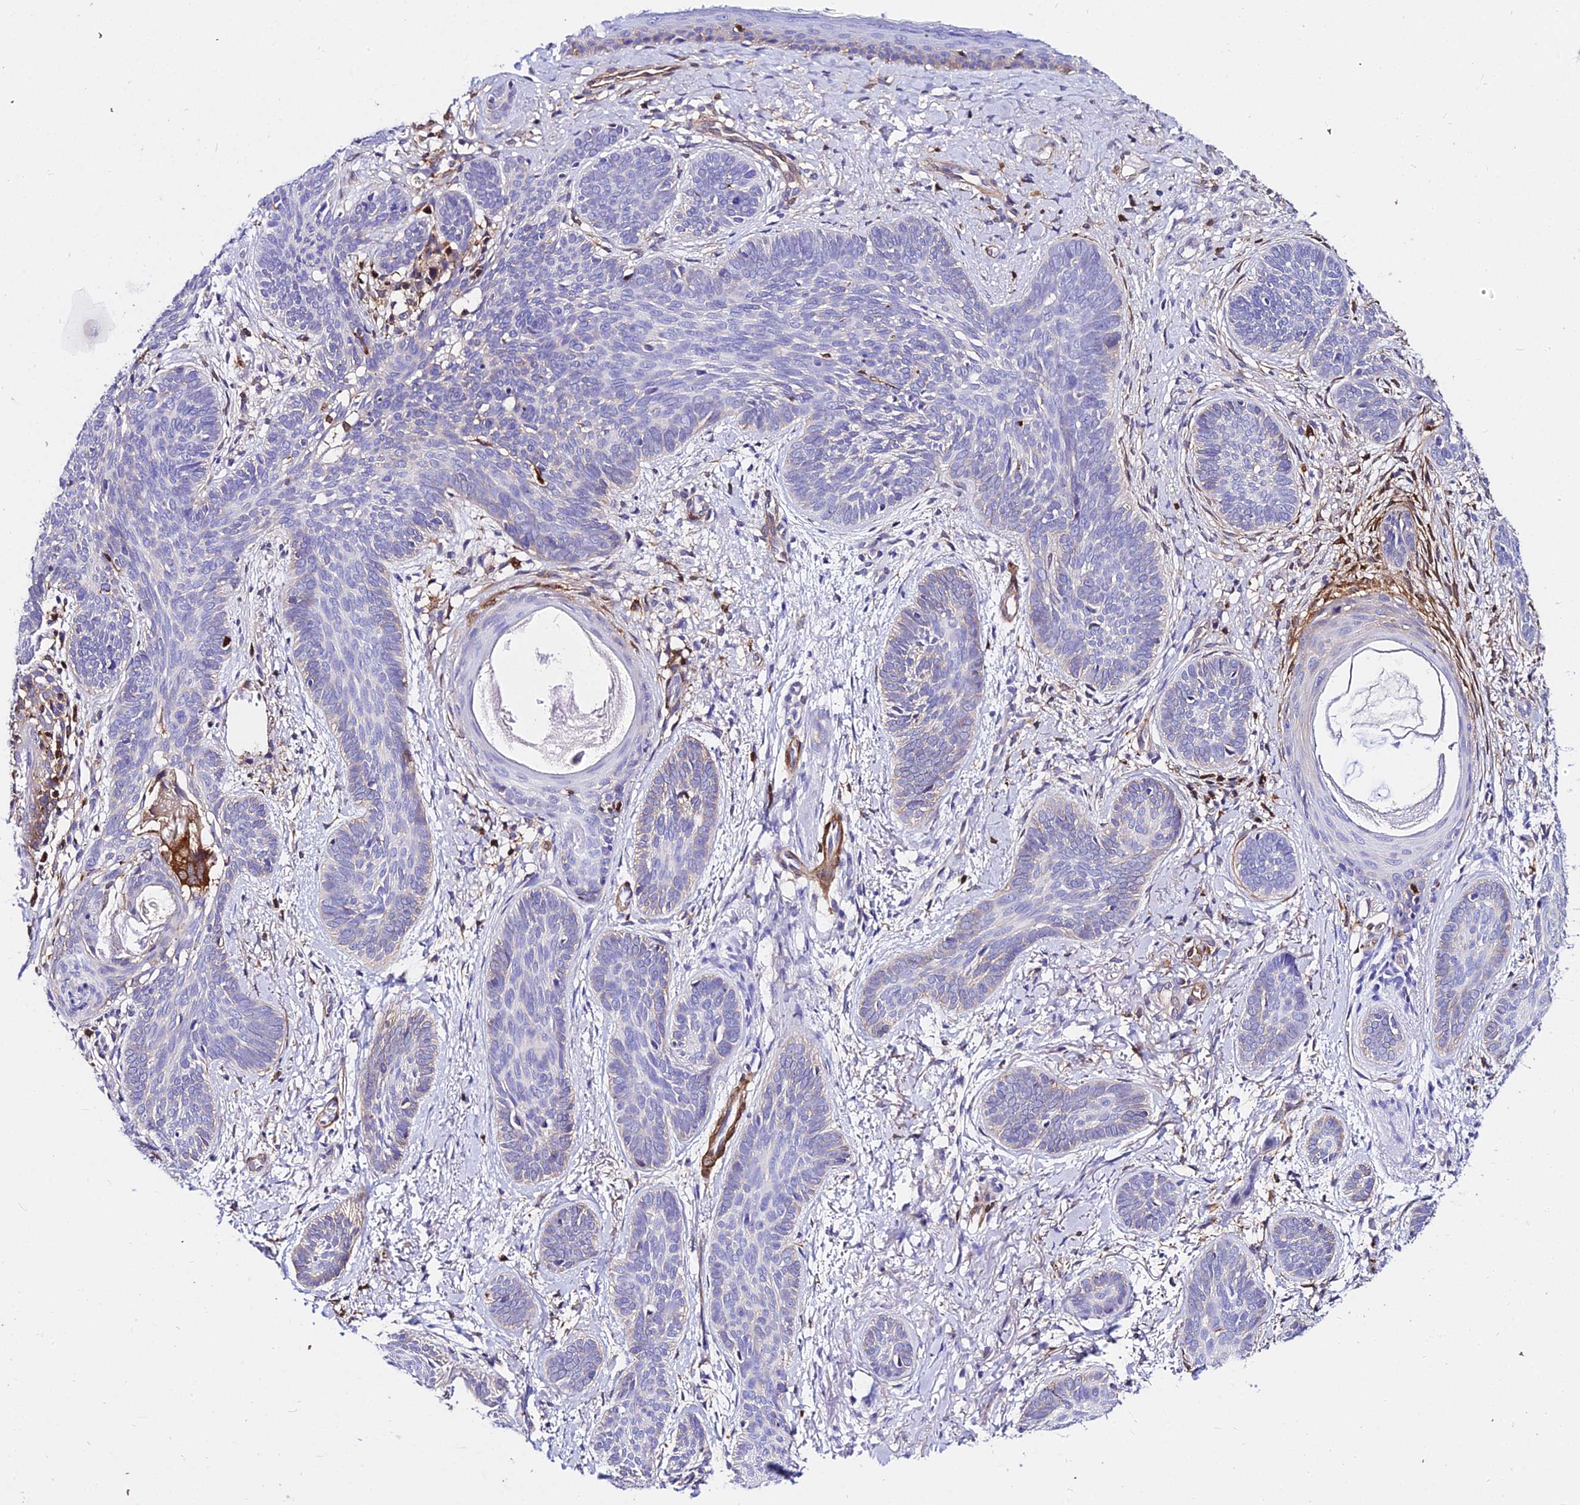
{"staining": {"intensity": "negative", "quantity": "none", "location": "none"}, "tissue": "skin cancer", "cell_type": "Tumor cells", "image_type": "cancer", "snomed": [{"axis": "morphology", "description": "Basal cell carcinoma"}, {"axis": "topography", "description": "Skin"}], "caption": "IHC of human skin cancer exhibits no expression in tumor cells.", "gene": "CSRP1", "patient": {"sex": "female", "age": 81}}